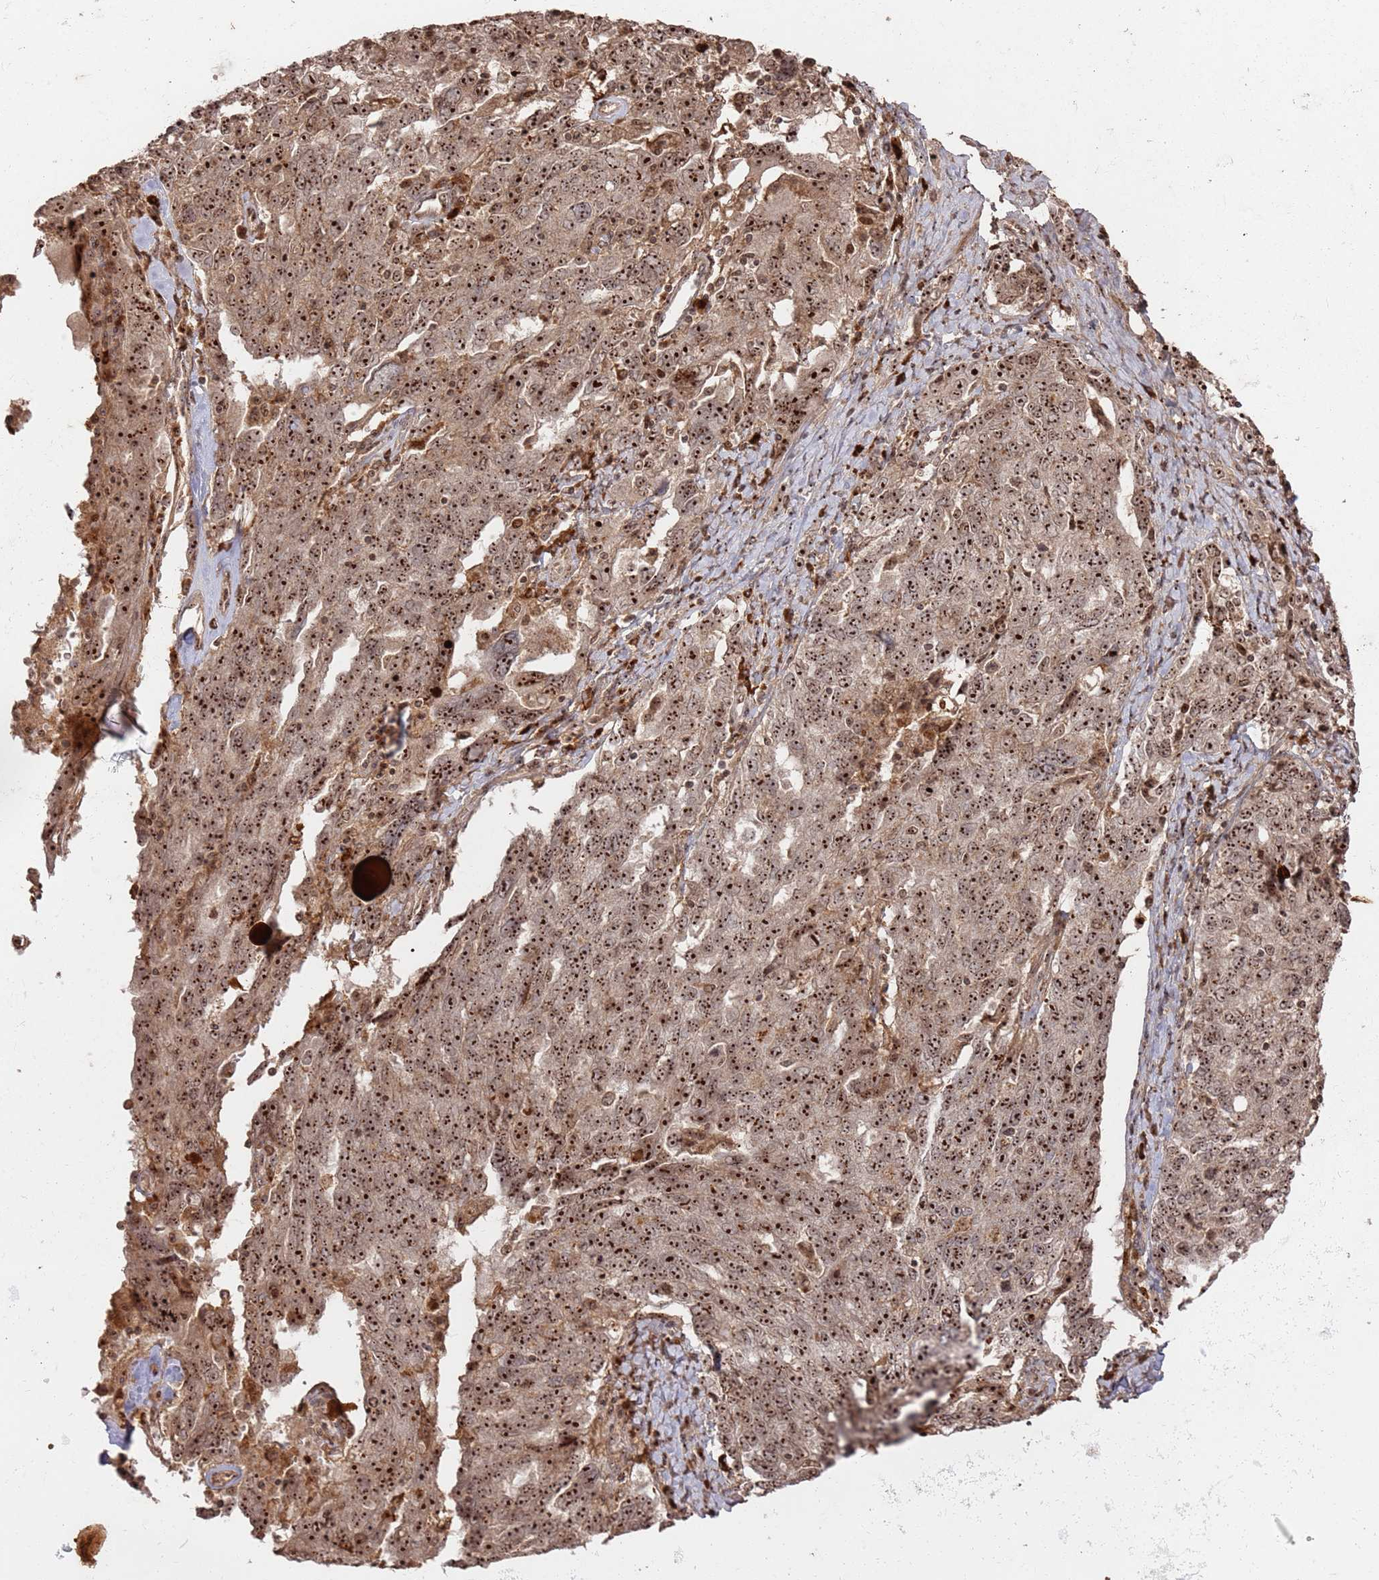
{"staining": {"intensity": "strong", "quantity": ">75%", "location": "nuclear"}, "tissue": "ovarian cancer", "cell_type": "Tumor cells", "image_type": "cancer", "snomed": [{"axis": "morphology", "description": "Carcinoma, endometroid"}, {"axis": "topography", "description": "Ovary"}], "caption": "The immunohistochemical stain shows strong nuclear expression in tumor cells of ovarian cancer (endometroid carcinoma) tissue.", "gene": "UTP11", "patient": {"sex": "female", "age": 62}}